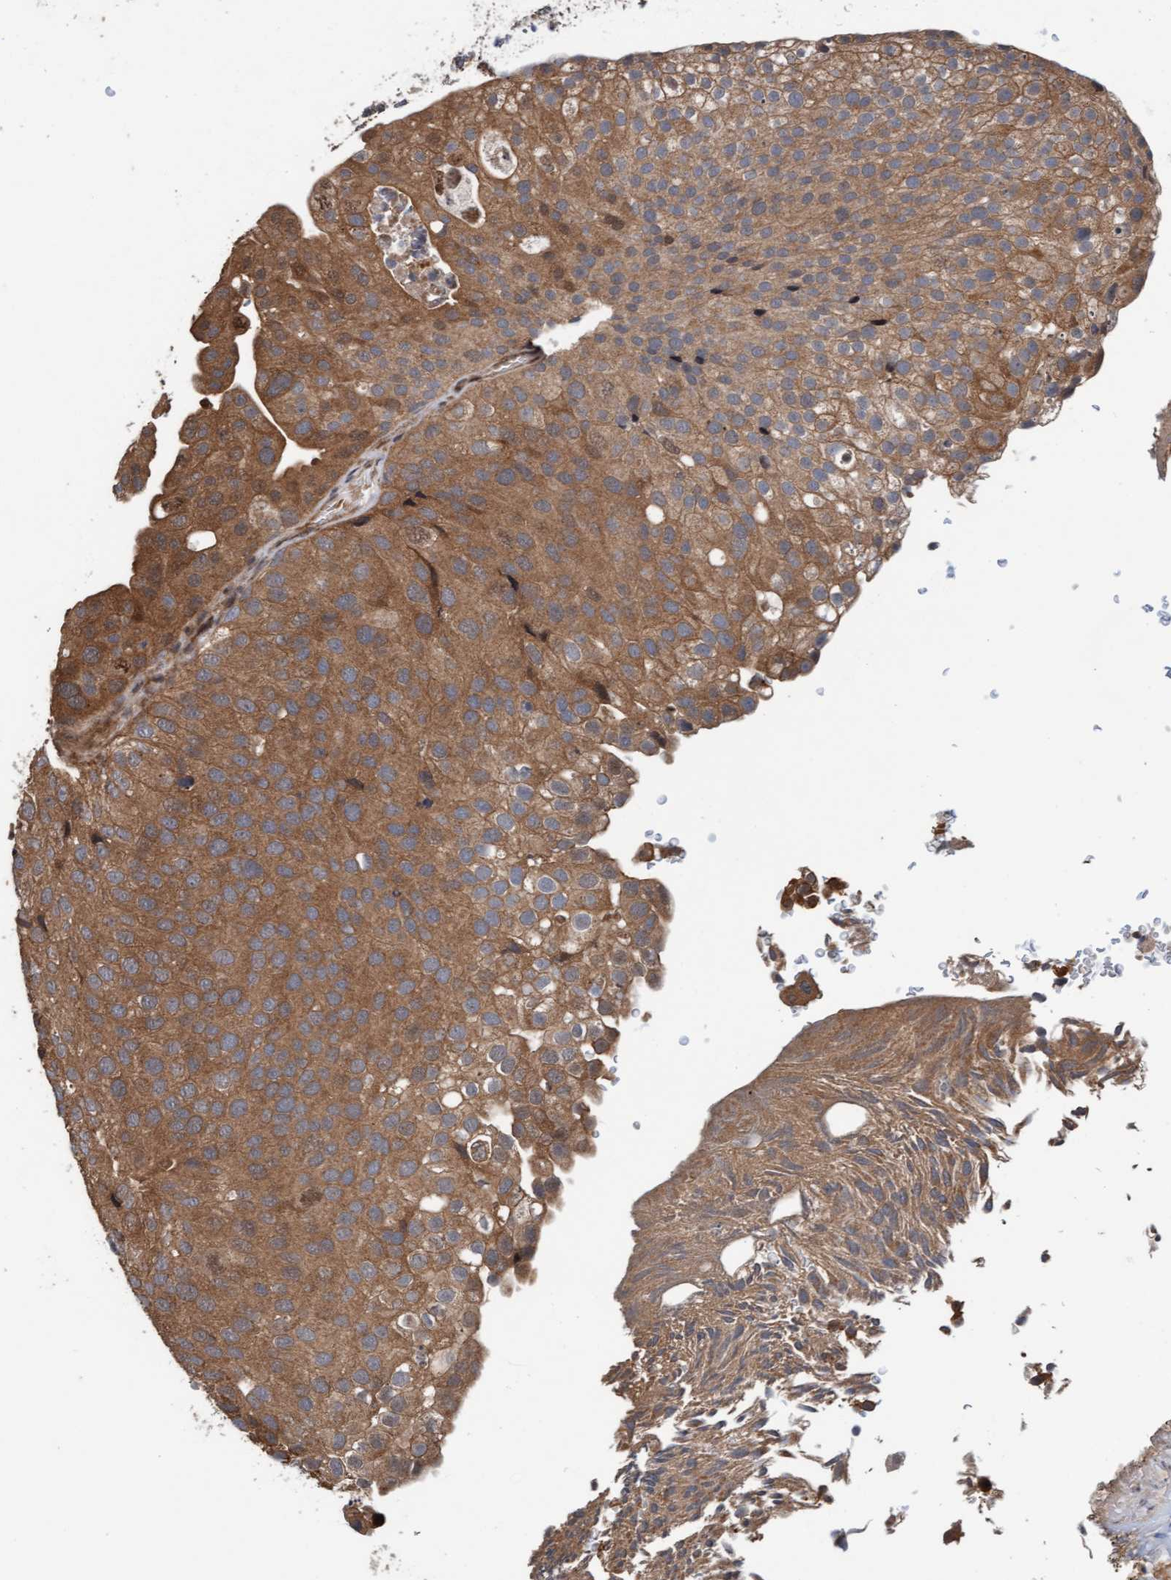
{"staining": {"intensity": "moderate", "quantity": ">75%", "location": "cytoplasmic/membranous"}, "tissue": "urothelial cancer", "cell_type": "Tumor cells", "image_type": "cancer", "snomed": [{"axis": "morphology", "description": "Urothelial carcinoma, Low grade"}, {"axis": "topography", "description": "Urinary bladder"}], "caption": "The micrograph shows staining of urothelial cancer, revealing moderate cytoplasmic/membranous protein staining (brown color) within tumor cells.", "gene": "MLXIP", "patient": {"sex": "male", "age": 78}}